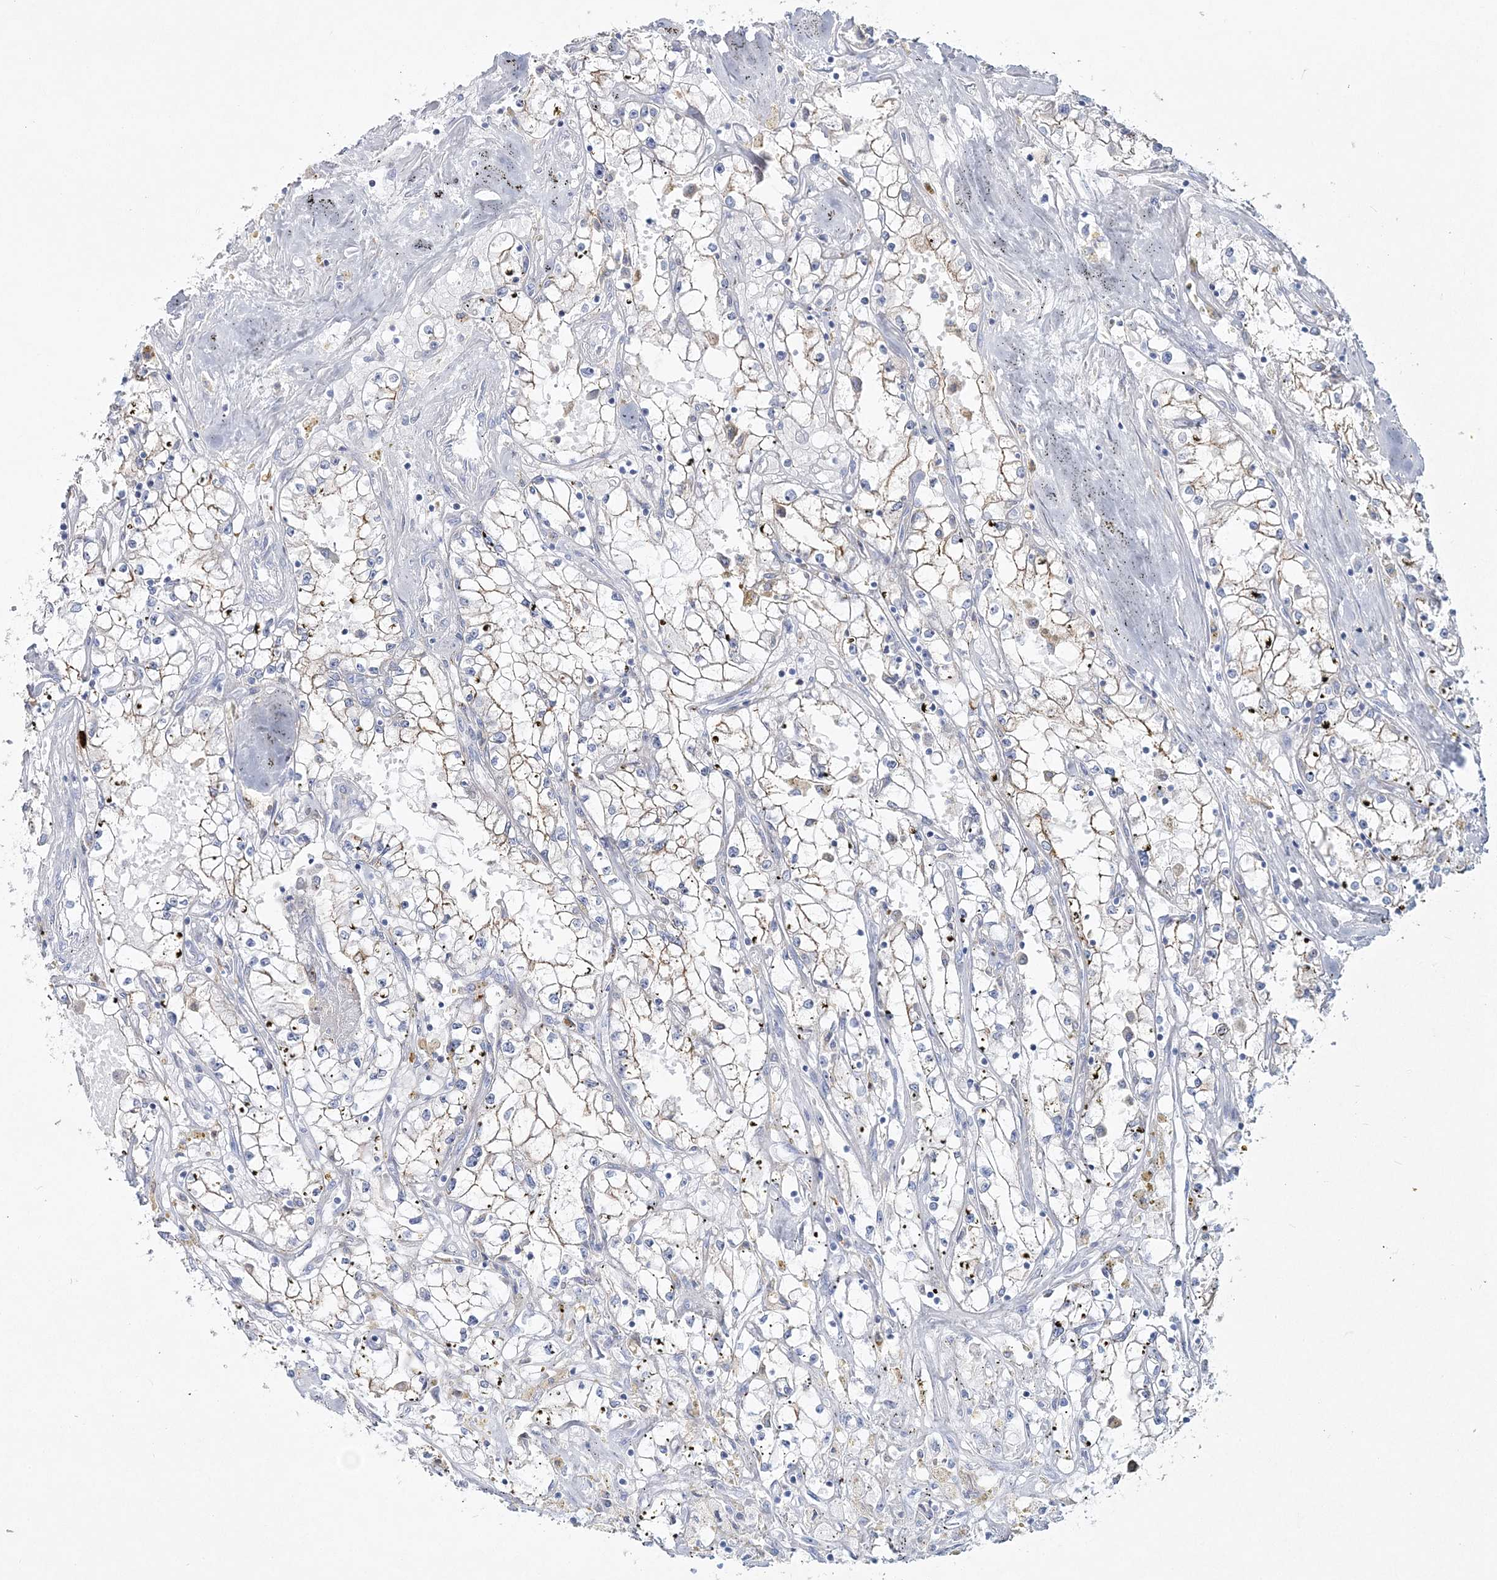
{"staining": {"intensity": "weak", "quantity": "<25%", "location": "cytoplasmic/membranous"}, "tissue": "renal cancer", "cell_type": "Tumor cells", "image_type": "cancer", "snomed": [{"axis": "morphology", "description": "Adenocarcinoma, NOS"}, {"axis": "topography", "description": "Kidney"}], "caption": "IHC image of neoplastic tissue: renal cancer (adenocarcinoma) stained with DAB displays no significant protein positivity in tumor cells. Brightfield microscopy of immunohistochemistry (IHC) stained with DAB (brown) and hematoxylin (blue), captured at high magnification.", "gene": "WDSUB1", "patient": {"sex": "male", "age": 56}}